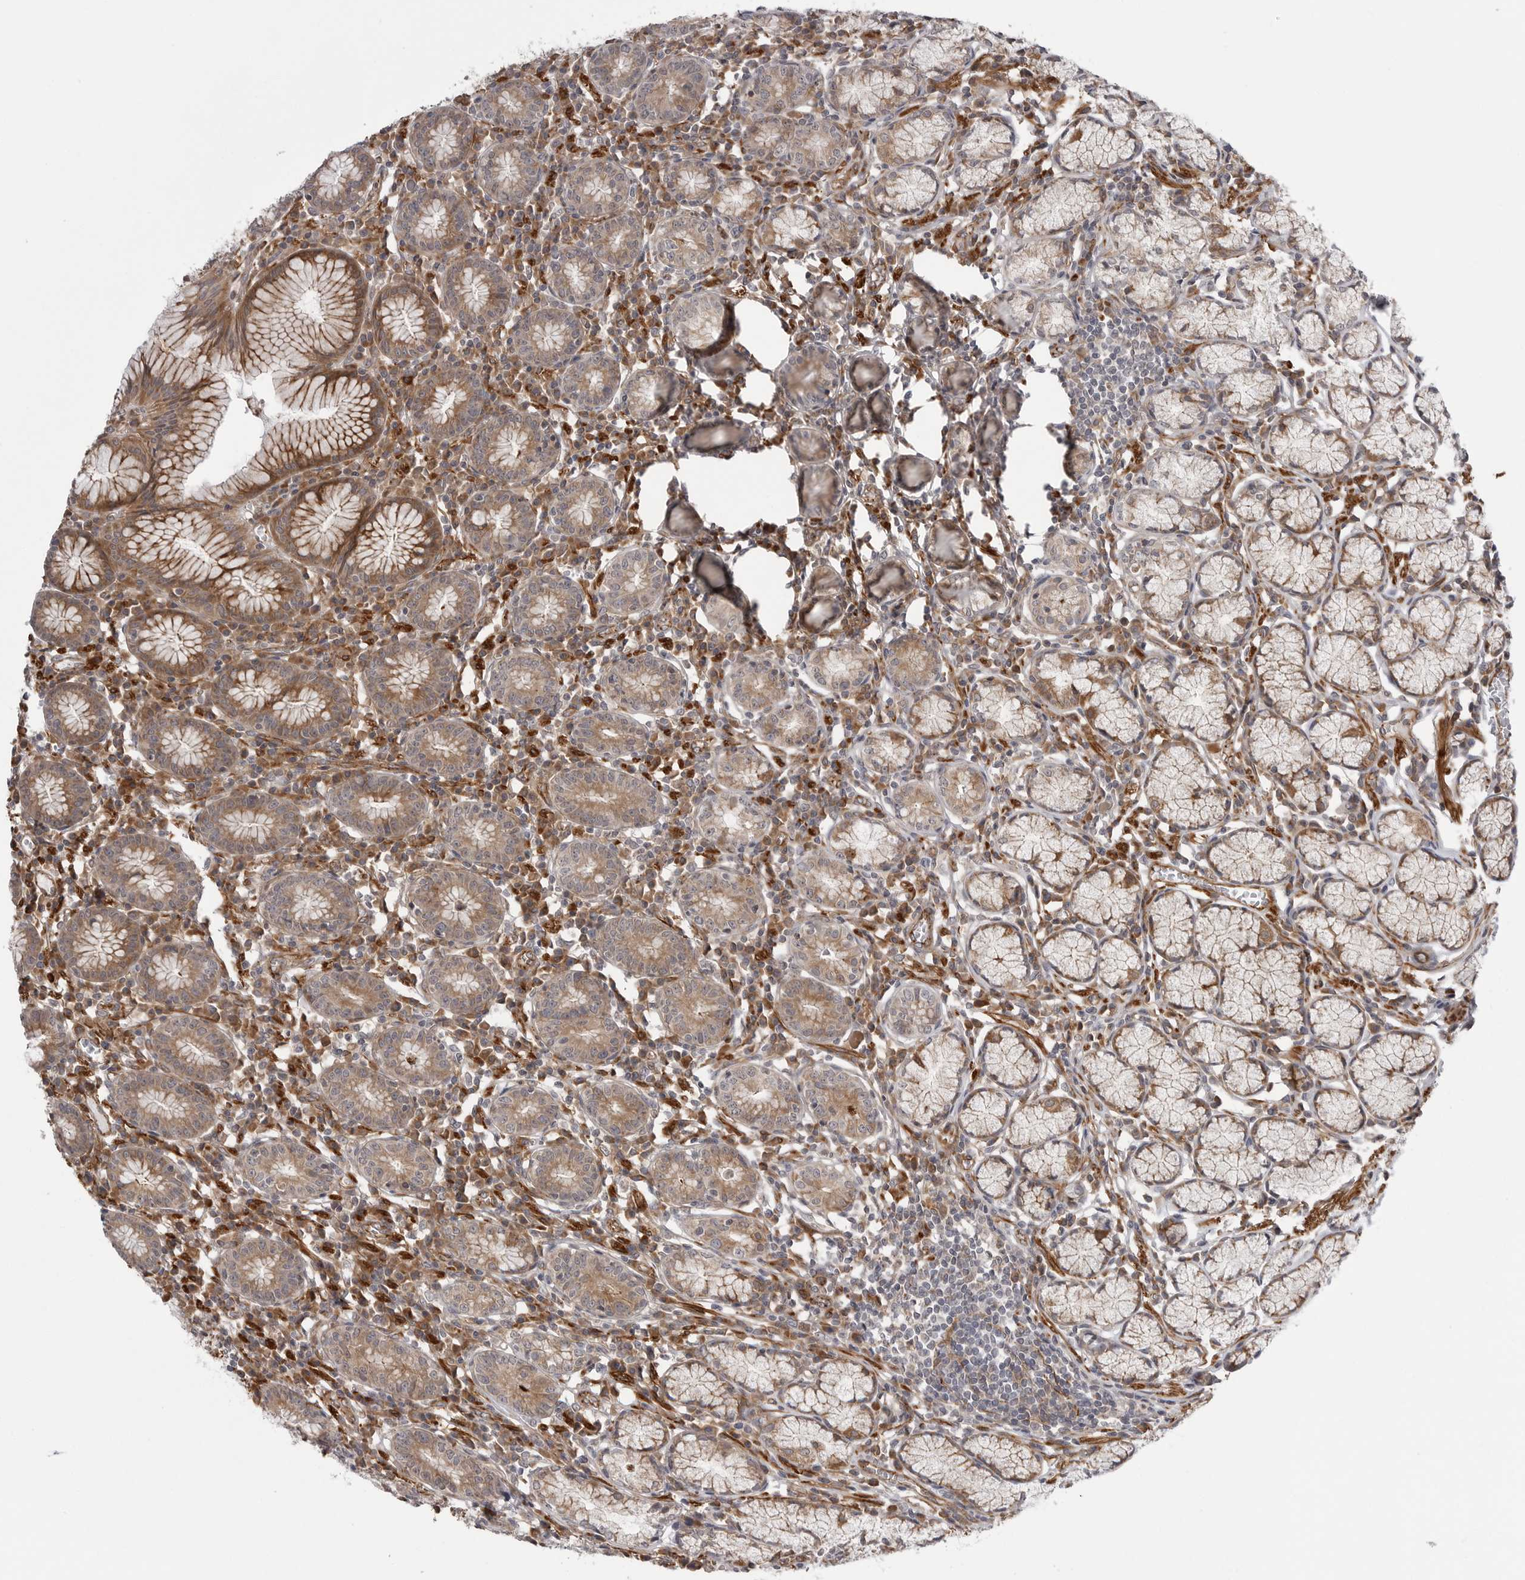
{"staining": {"intensity": "moderate", "quantity": ">75%", "location": "cytoplasmic/membranous"}, "tissue": "stomach", "cell_type": "Glandular cells", "image_type": "normal", "snomed": [{"axis": "morphology", "description": "Normal tissue, NOS"}, {"axis": "topography", "description": "Stomach"}], "caption": "IHC image of unremarkable stomach stained for a protein (brown), which exhibits medium levels of moderate cytoplasmic/membranous staining in approximately >75% of glandular cells.", "gene": "SCP2", "patient": {"sex": "male", "age": 55}}